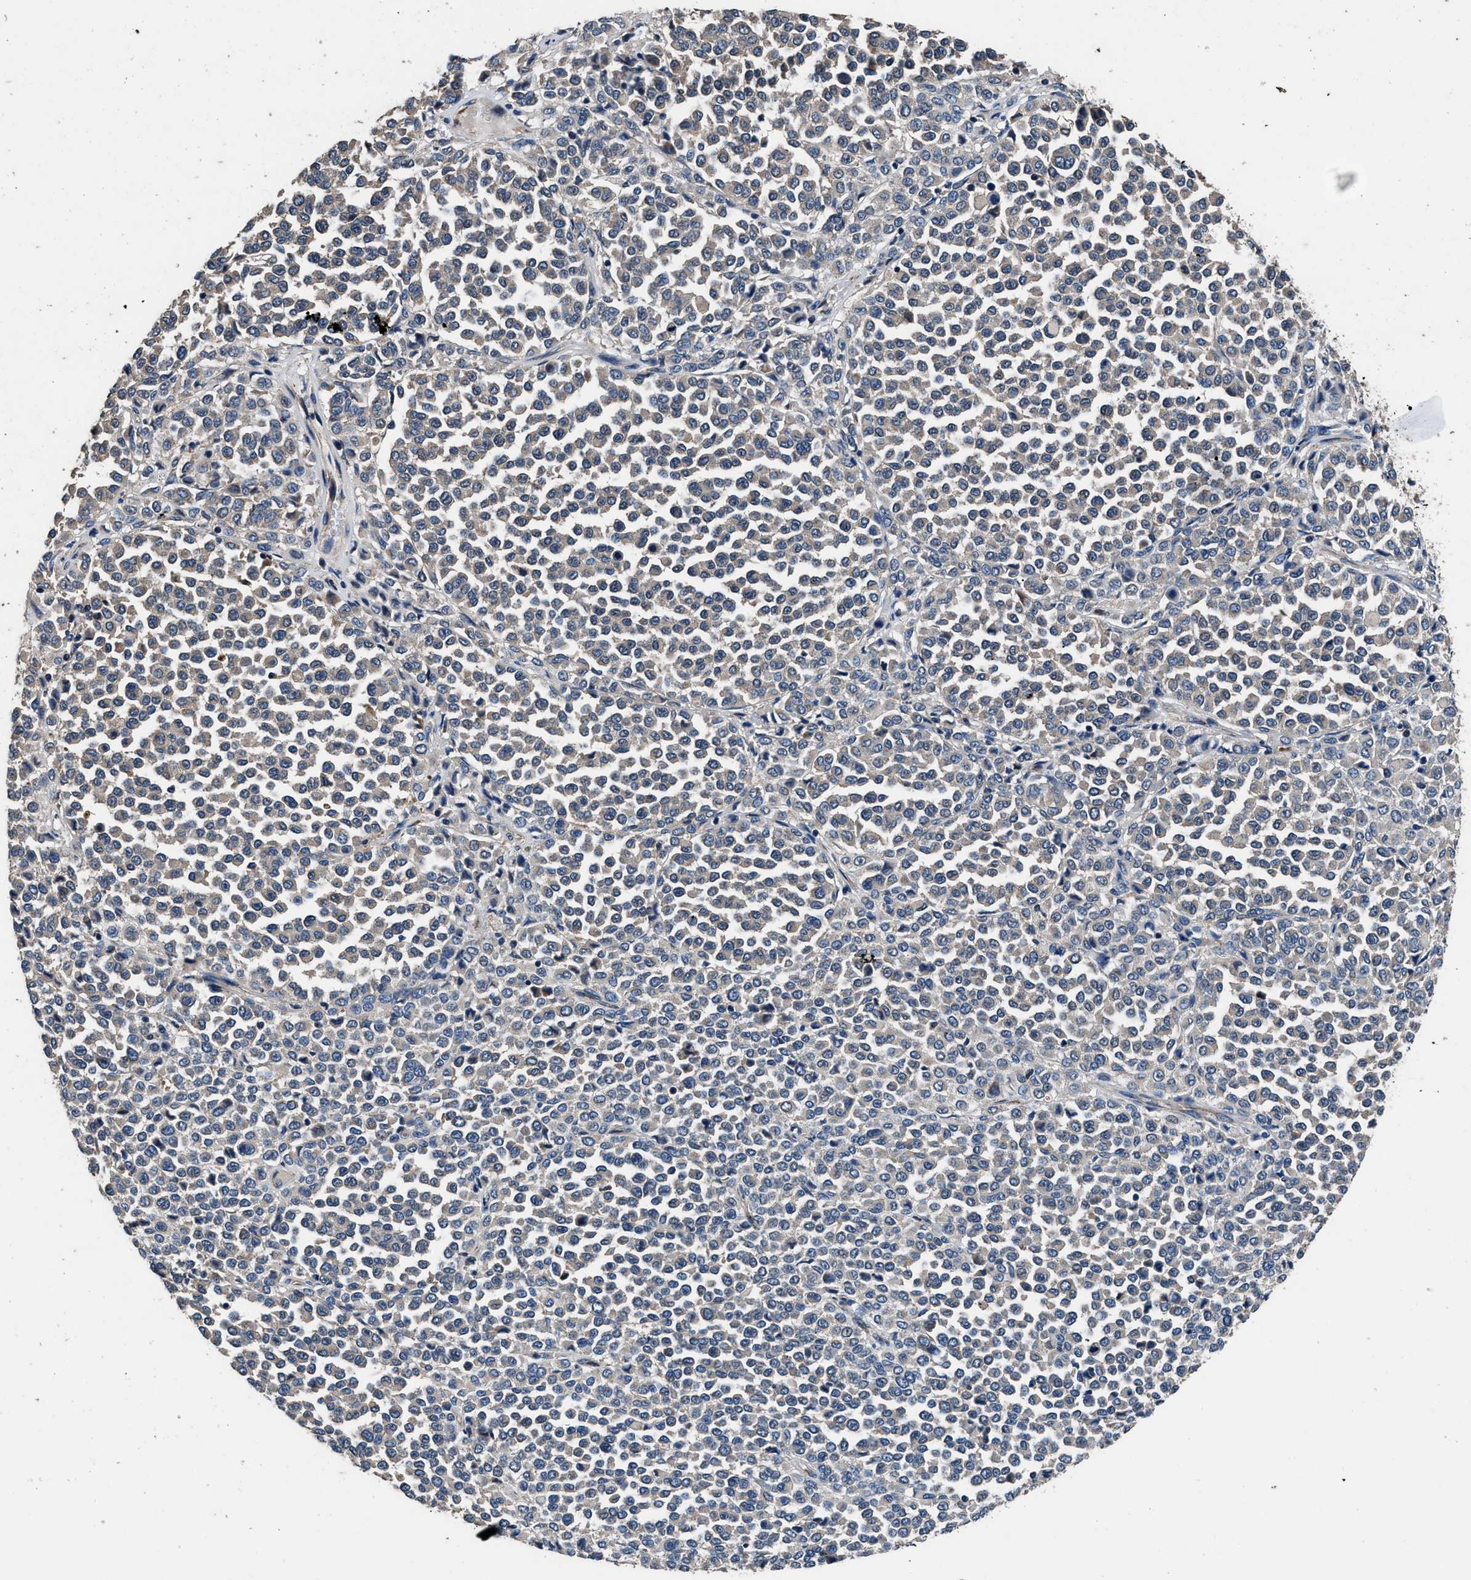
{"staining": {"intensity": "weak", "quantity": "25%-75%", "location": "cytoplasmic/membranous"}, "tissue": "melanoma", "cell_type": "Tumor cells", "image_type": "cancer", "snomed": [{"axis": "morphology", "description": "Malignant melanoma, Metastatic site"}, {"axis": "topography", "description": "Pancreas"}], "caption": "Immunohistochemical staining of human malignant melanoma (metastatic site) reveals low levels of weak cytoplasmic/membranous staining in approximately 25%-75% of tumor cells.", "gene": "DHRS7B", "patient": {"sex": "female", "age": 30}}